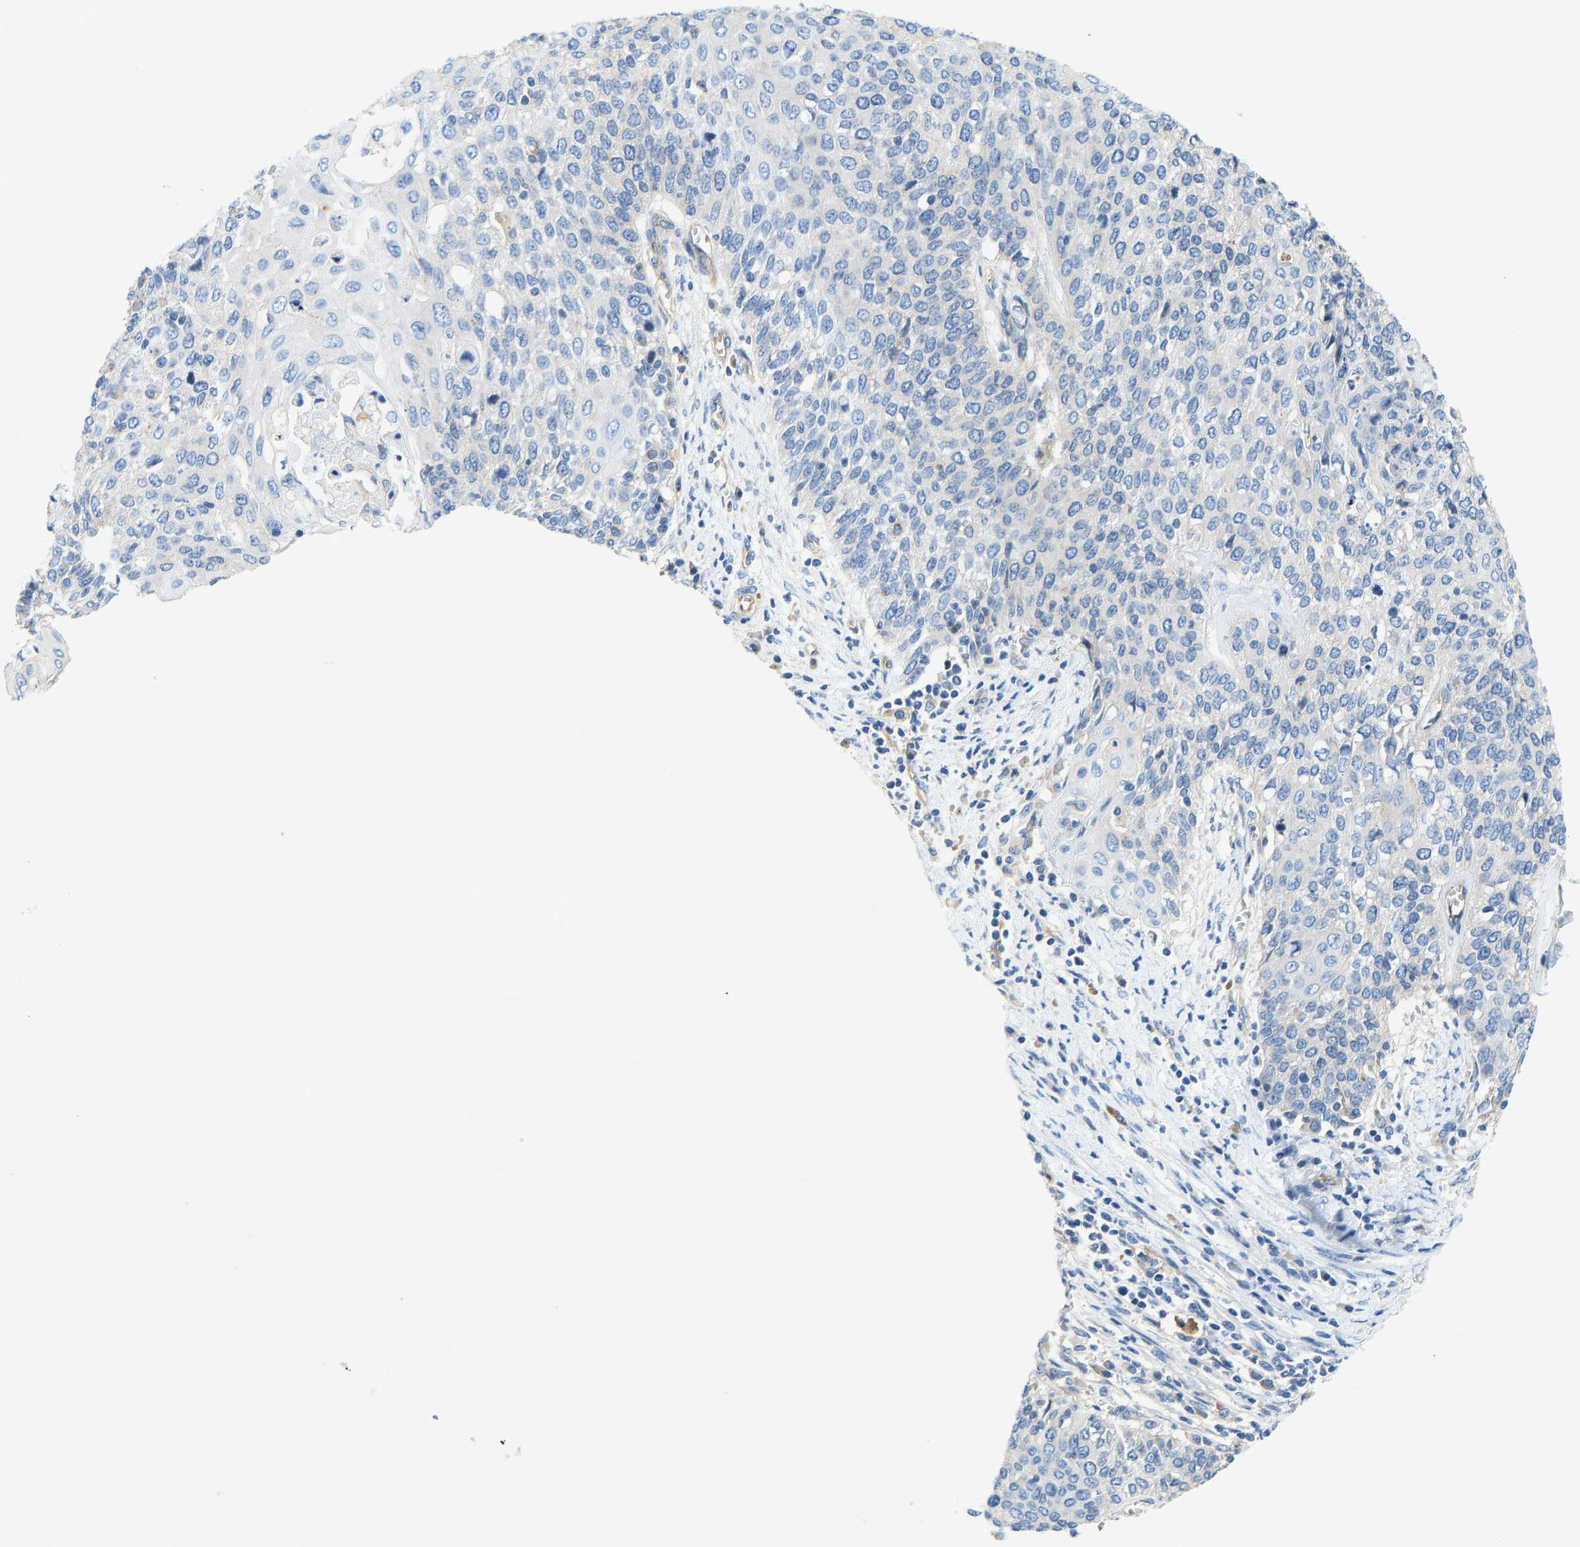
{"staining": {"intensity": "negative", "quantity": "none", "location": "none"}, "tissue": "cervical cancer", "cell_type": "Tumor cells", "image_type": "cancer", "snomed": [{"axis": "morphology", "description": "Squamous cell carcinoma, NOS"}, {"axis": "topography", "description": "Cervix"}], "caption": "Immunohistochemistry (IHC) image of human cervical squamous cell carcinoma stained for a protein (brown), which exhibits no expression in tumor cells. (DAB immunohistochemistry, high magnification).", "gene": "CHAD", "patient": {"sex": "female", "age": 39}}